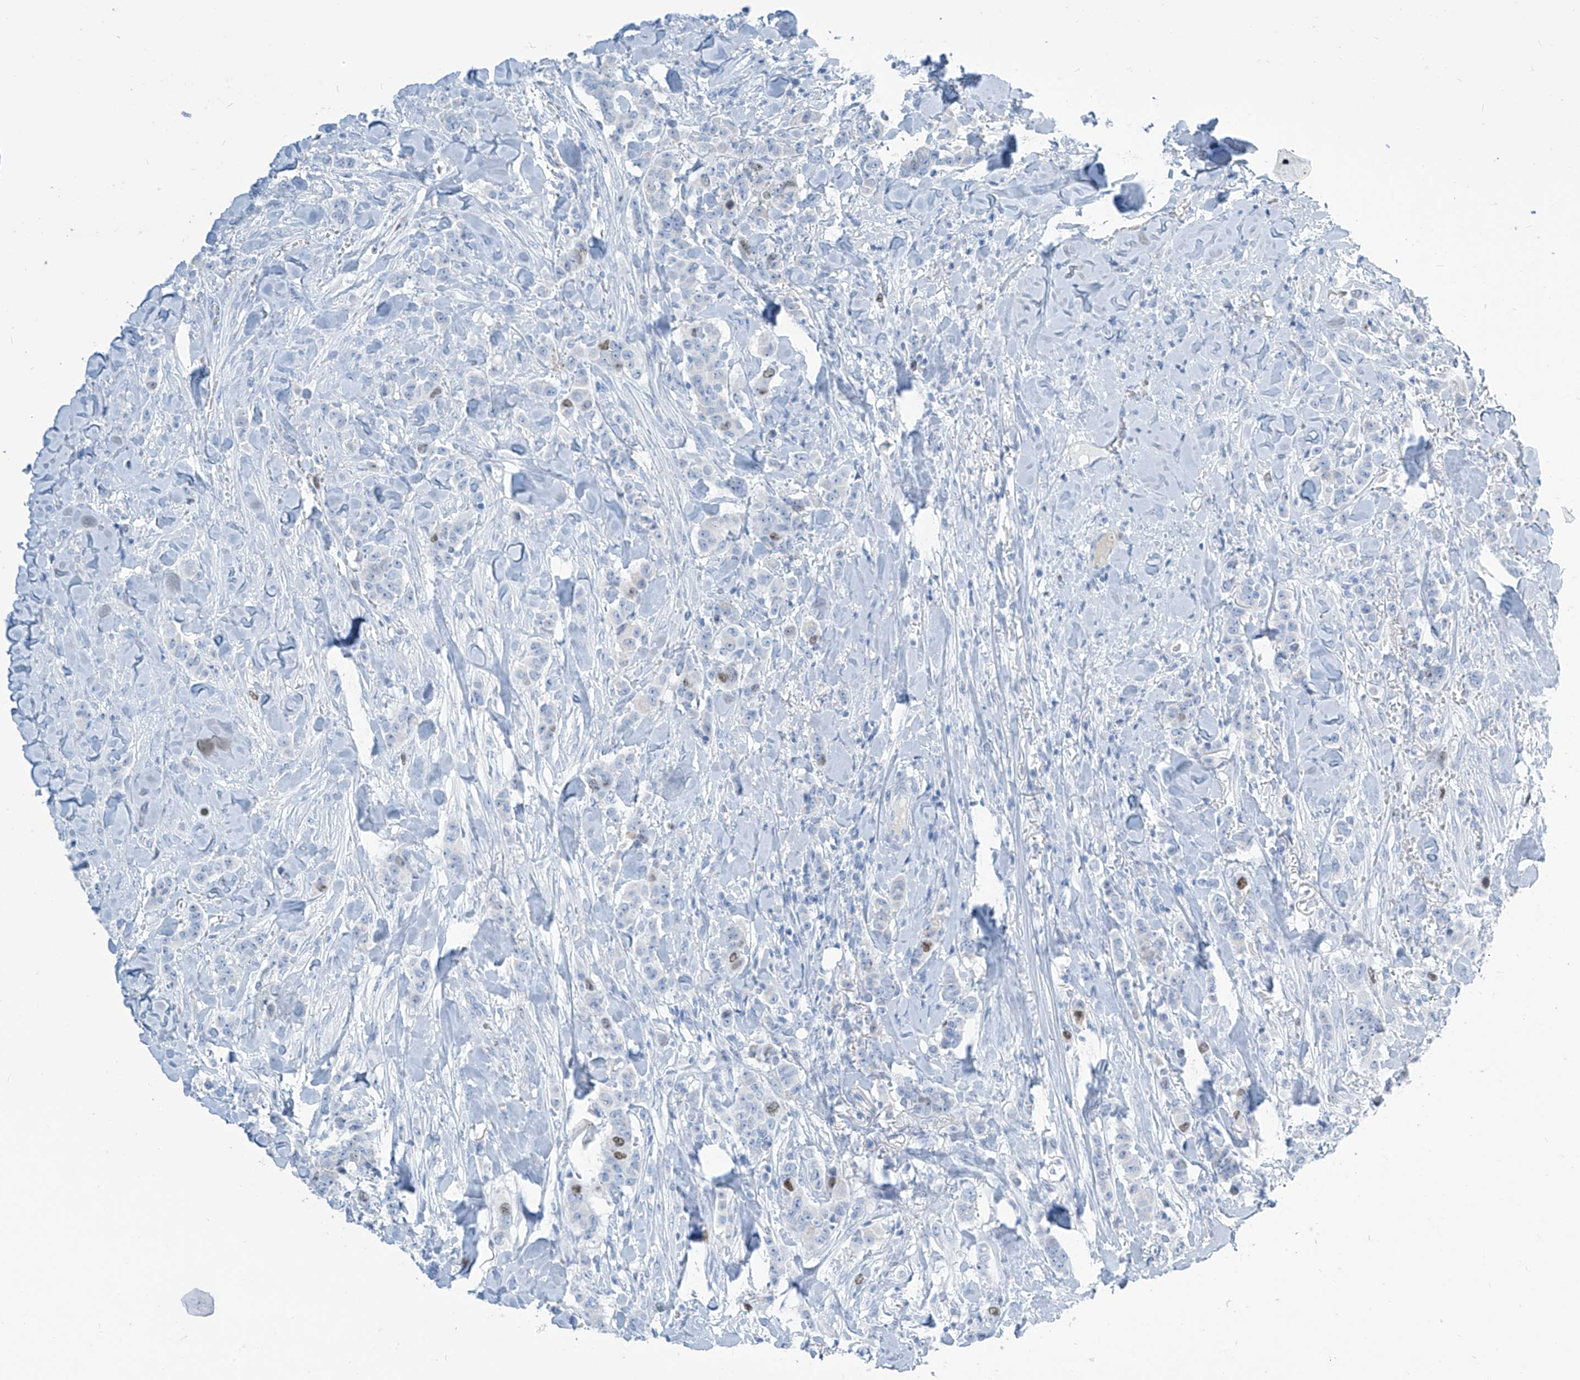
{"staining": {"intensity": "moderate", "quantity": "<25%", "location": "nuclear"}, "tissue": "breast cancer", "cell_type": "Tumor cells", "image_type": "cancer", "snomed": [{"axis": "morphology", "description": "Duct carcinoma"}, {"axis": "topography", "description": "Breast"}], "caption": "This is an image of immunohistochemistry (IHC) staining of breast intraductal carcinoma, which shows moderate positivity in the nuclear of tumor cells.", "gene": "SGO2", "patient": {"sex": "female", "age": 40}}